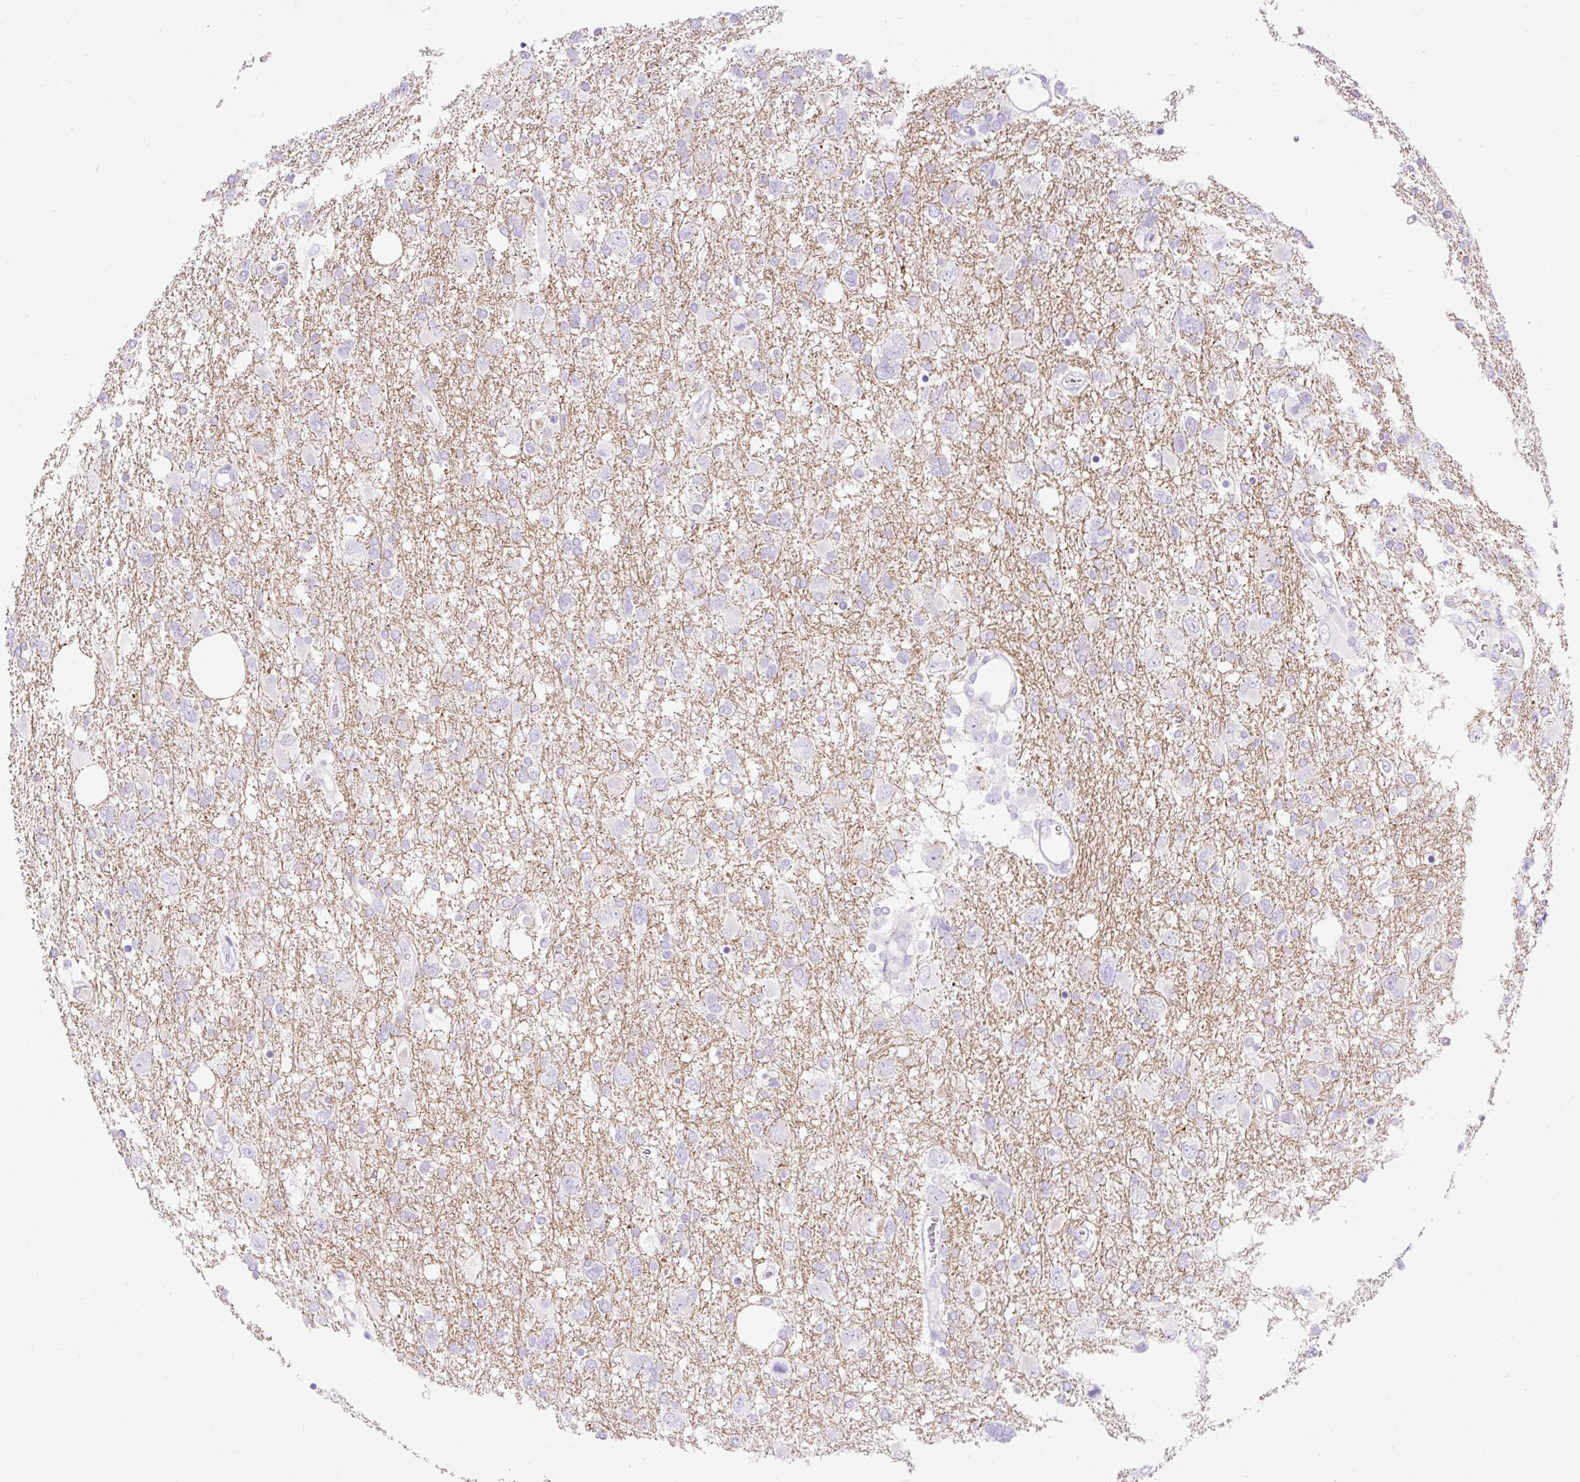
{"staining": {"intensity": "negative", "quantity": "none", "location": "none"}, "tissue": "glioma", "cell_type": "Tumor cells", "image_type": "cancer", "snomed": [{"axis": "morphology", "description": "Glioma, malignant, High grade"}, {"axis": "topography", "description": "Brain"}], "caption": "Immunohistochemistry (IHC) of glioma shows no staining in tumor cells.", "gene": "HEXB", "patient": {"sex": "male", "age": 61}}